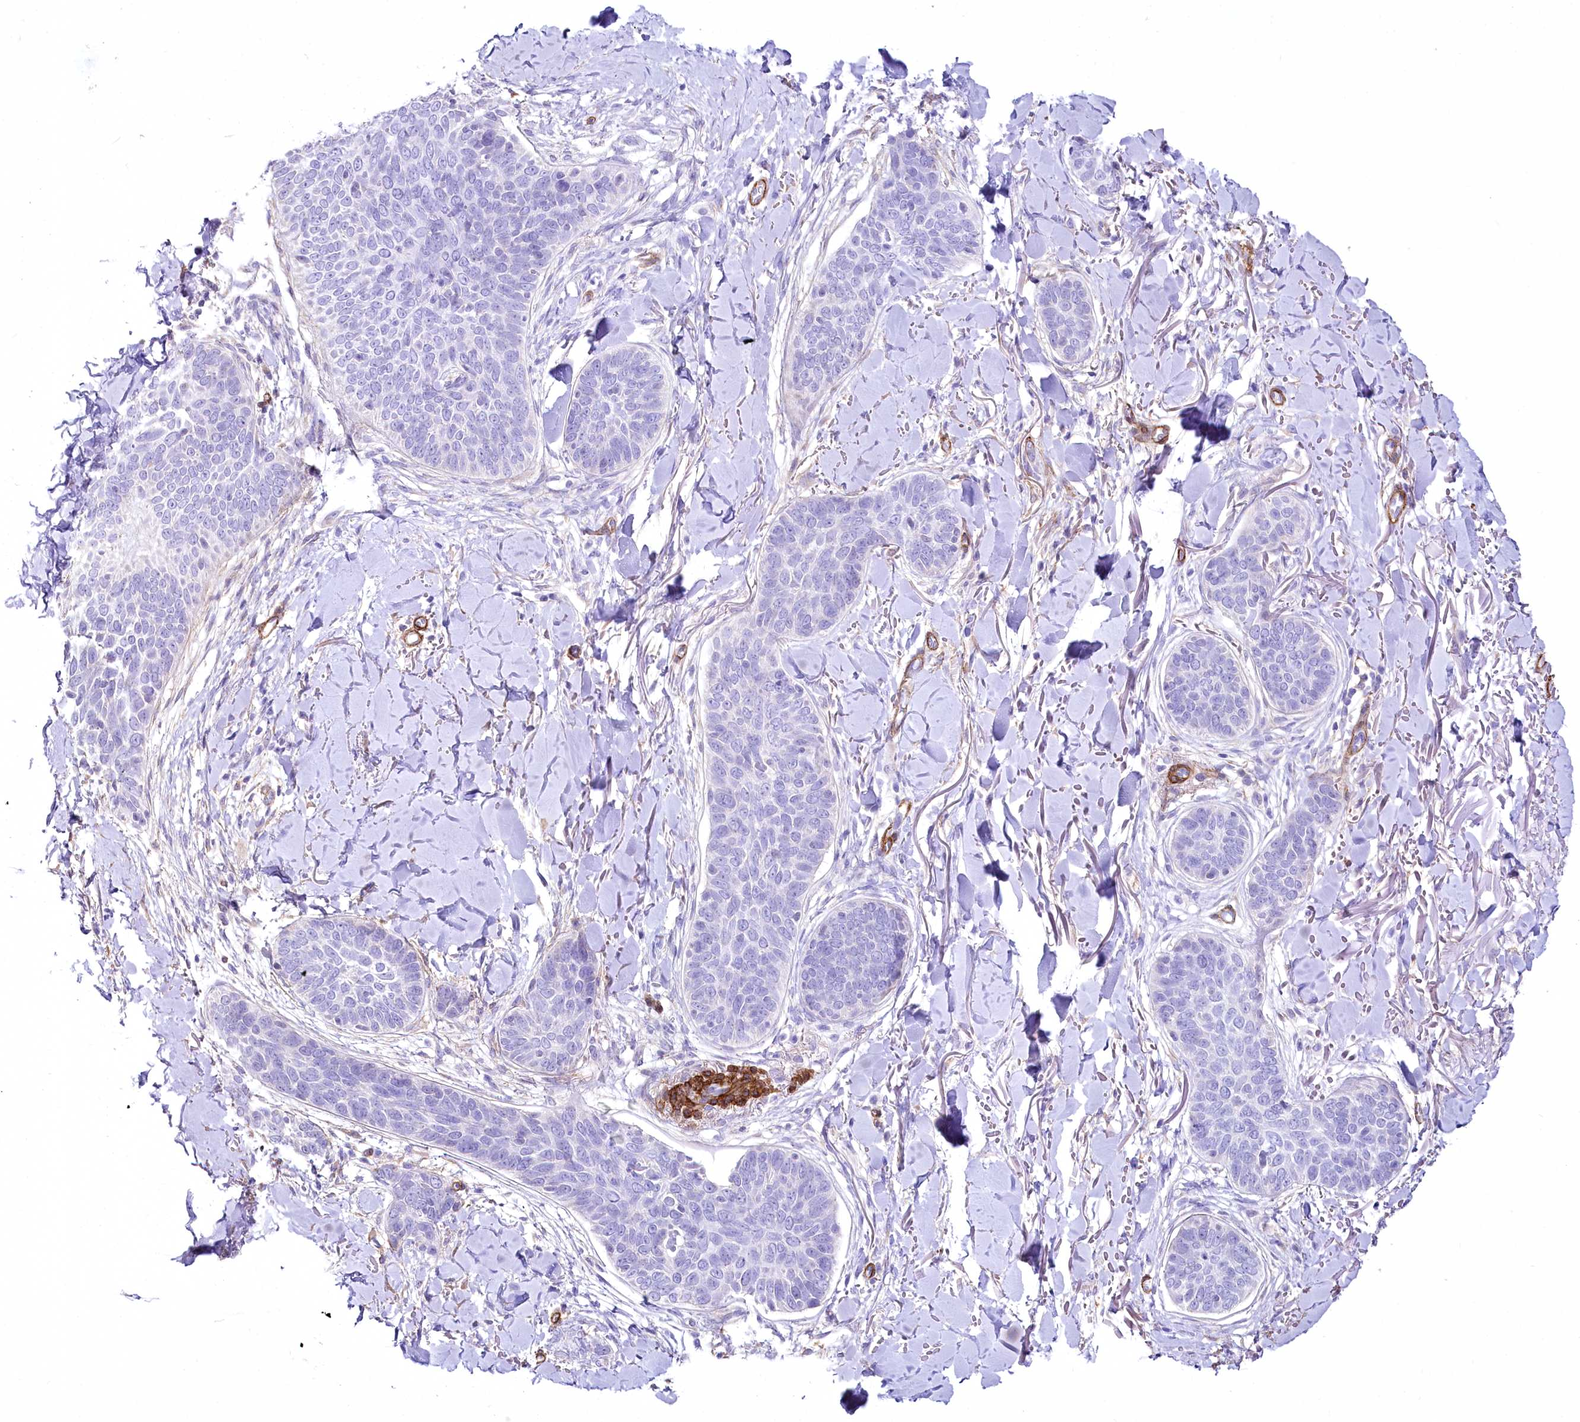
{"staining": {"intensity": "negative", "quantity": "none", "location": "none"}, "tissue": "skin cancer", "cell_type": "Tumor cells", "image_type": "cancer", "snomed": [{"axis": "morphology", "description": "Basal cell carcinoma"}, {"axis": "topography", "description": "Skin"}], "caption": "An IHC image of basal cell carcinoma (skin) is shown. There is no staining in tumor cells of basal cell carcinoma (skin).", "gene": "SYNPO2", "patient": {"sex": "male", "age": 85}}